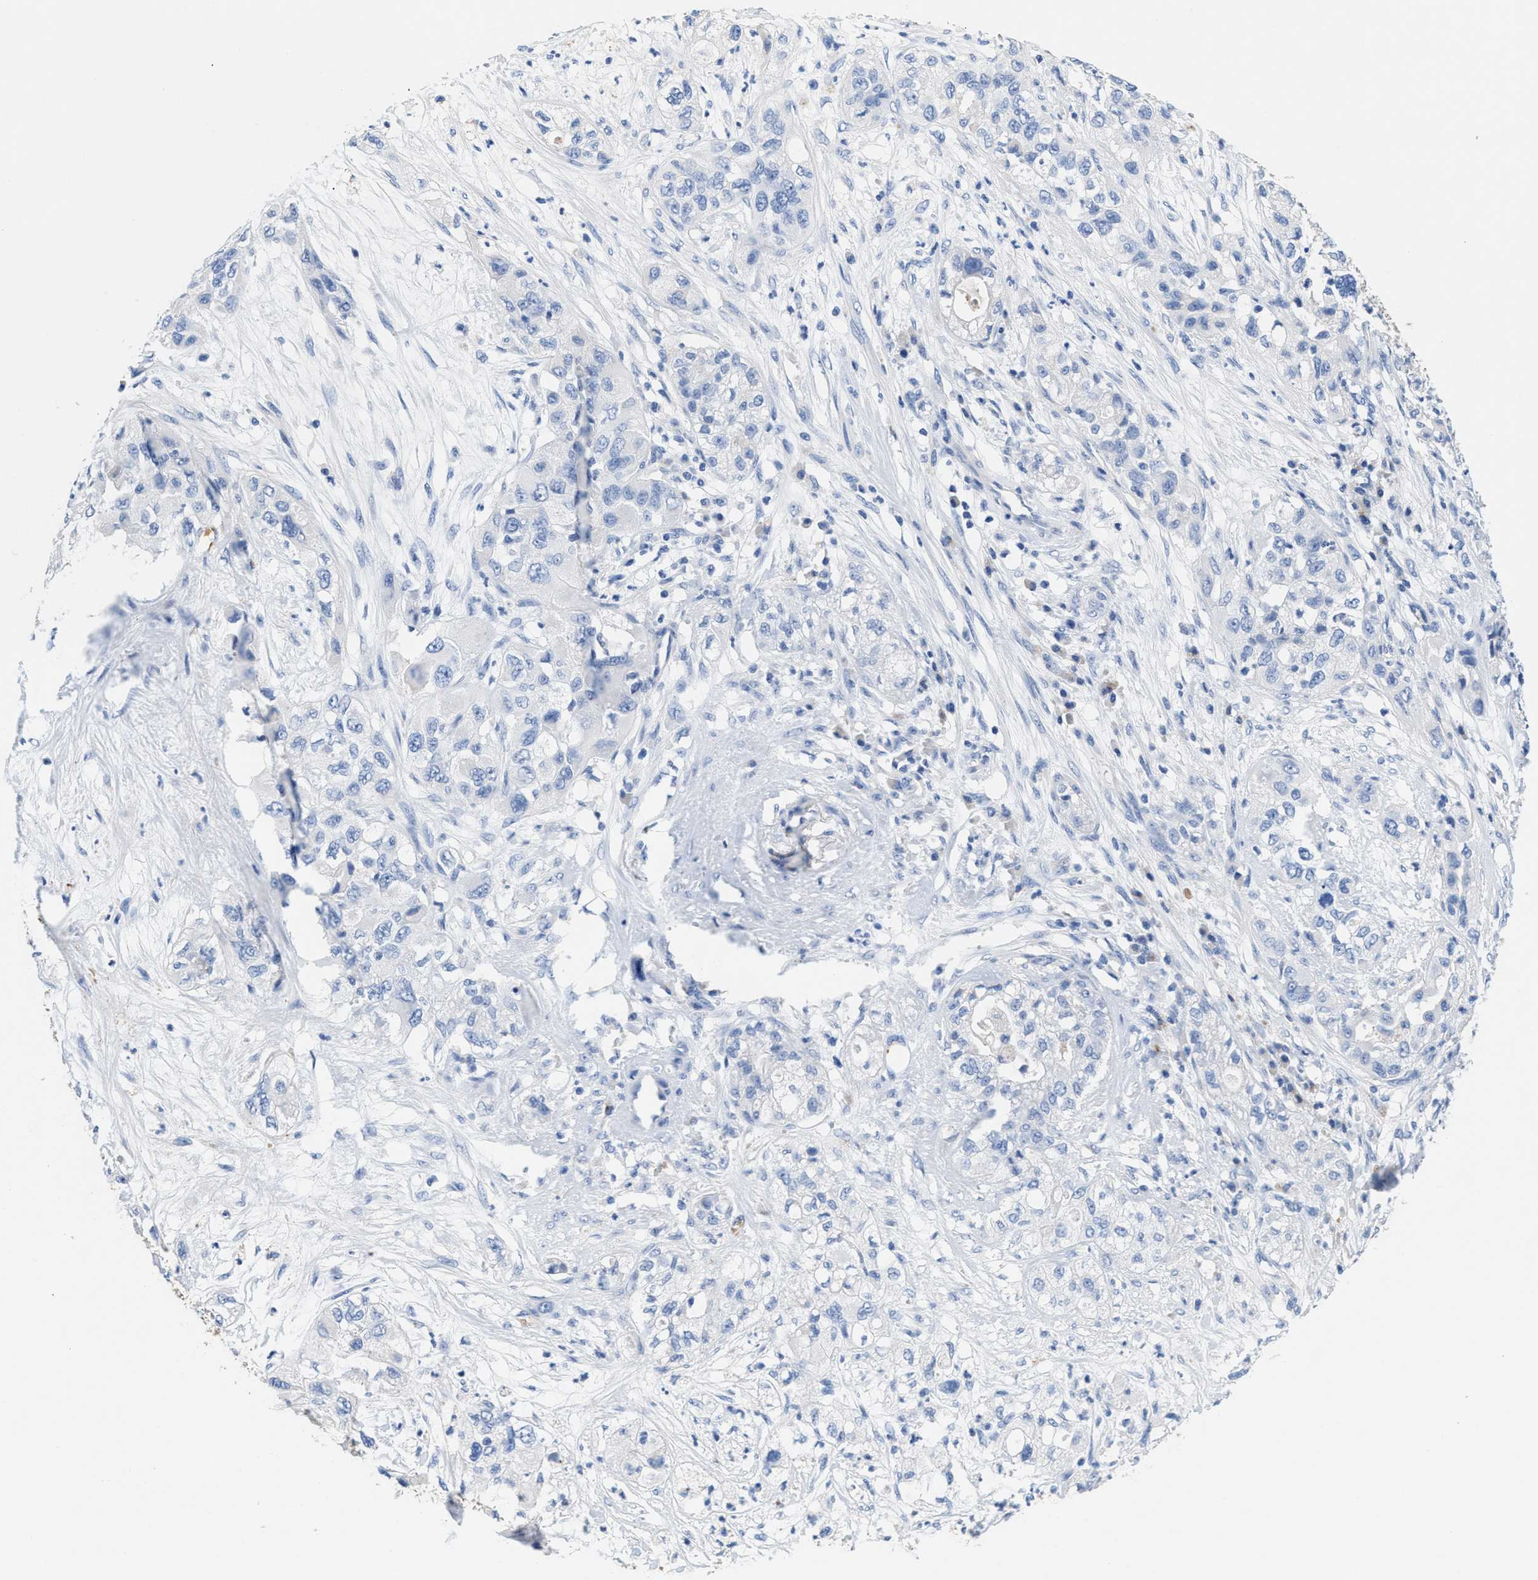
{"staining": {"intensity": "negative", "quantity": "none", "location": "none"}, "tissue": "pancreatic cancer", "cell_type": "Tumor cells", "image_type": "cancer", "snomed": [{"axis": "morphology", "description": "Adenocarcinoma, NOS"}, {"axis": "topography", "description": "Pancreas"}], "caption": "DAB immunohistochemical staining of human pancreatic cancer (adenocarcinoma) exhibits no significant expression in tumor cells.", "gene": "SLFN13", "patient": {"sex": "female", "age": 78}}